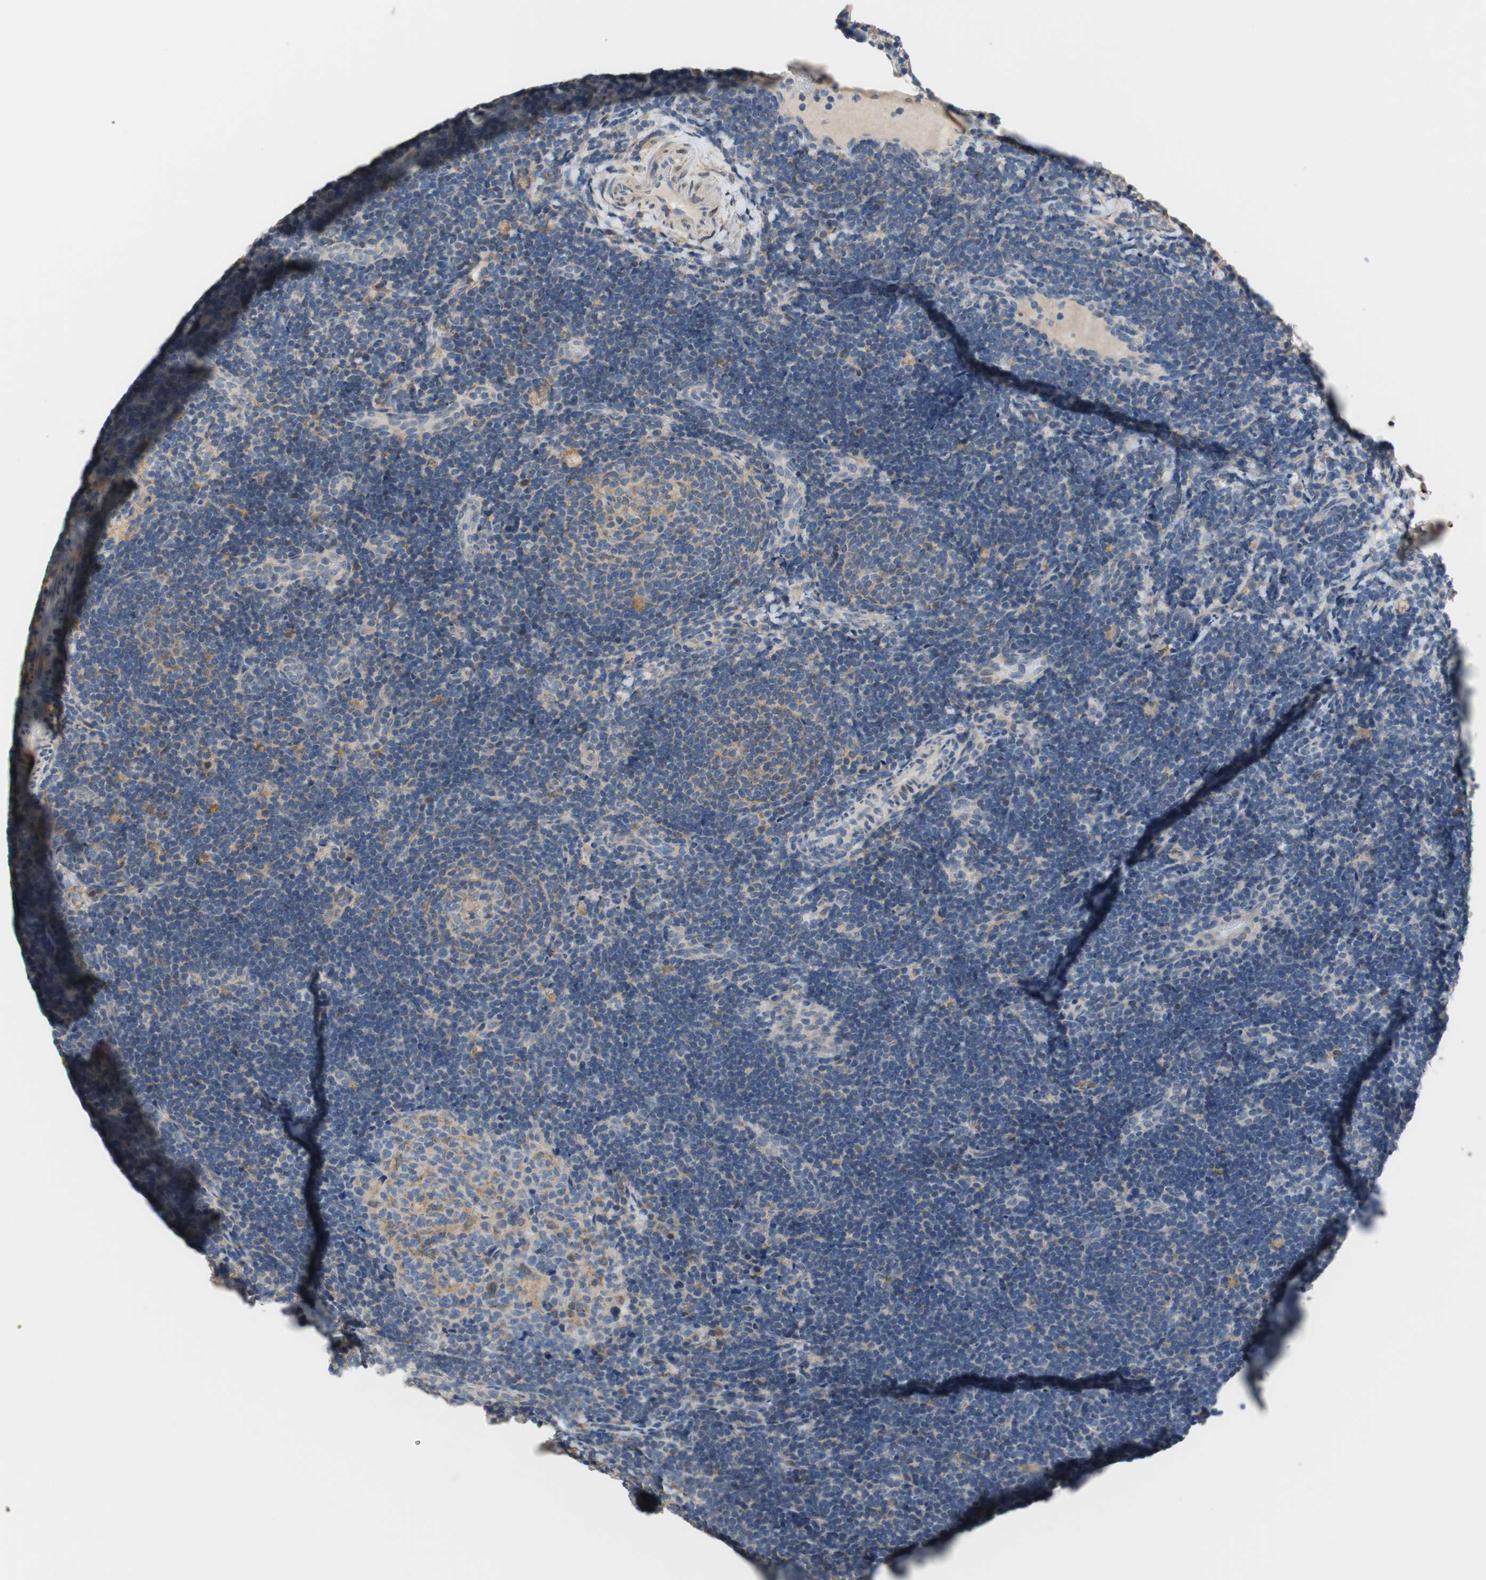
{"staining": {"intensity": "moderate", "quantity": "<25%", "location": "cytoplasmic/membranous"}, "tissue": "lymph node", "cell_type": "Germinal center cells", "image_type": "normal", "snomed": [{"axis": "morphology", "description": "Normal tissue, NOS"}, {"axis": "topography", "description": "Lymph node"}], "caption": "Protein expression analysis of benign human lymph node reveals moderate cytoplasmic/membranous positivity in about <25% of germinal center cells. Nuclei are stained in blue.", "gene": "ALDH1A2", "patient": {"sex": "female", "age": 14}}